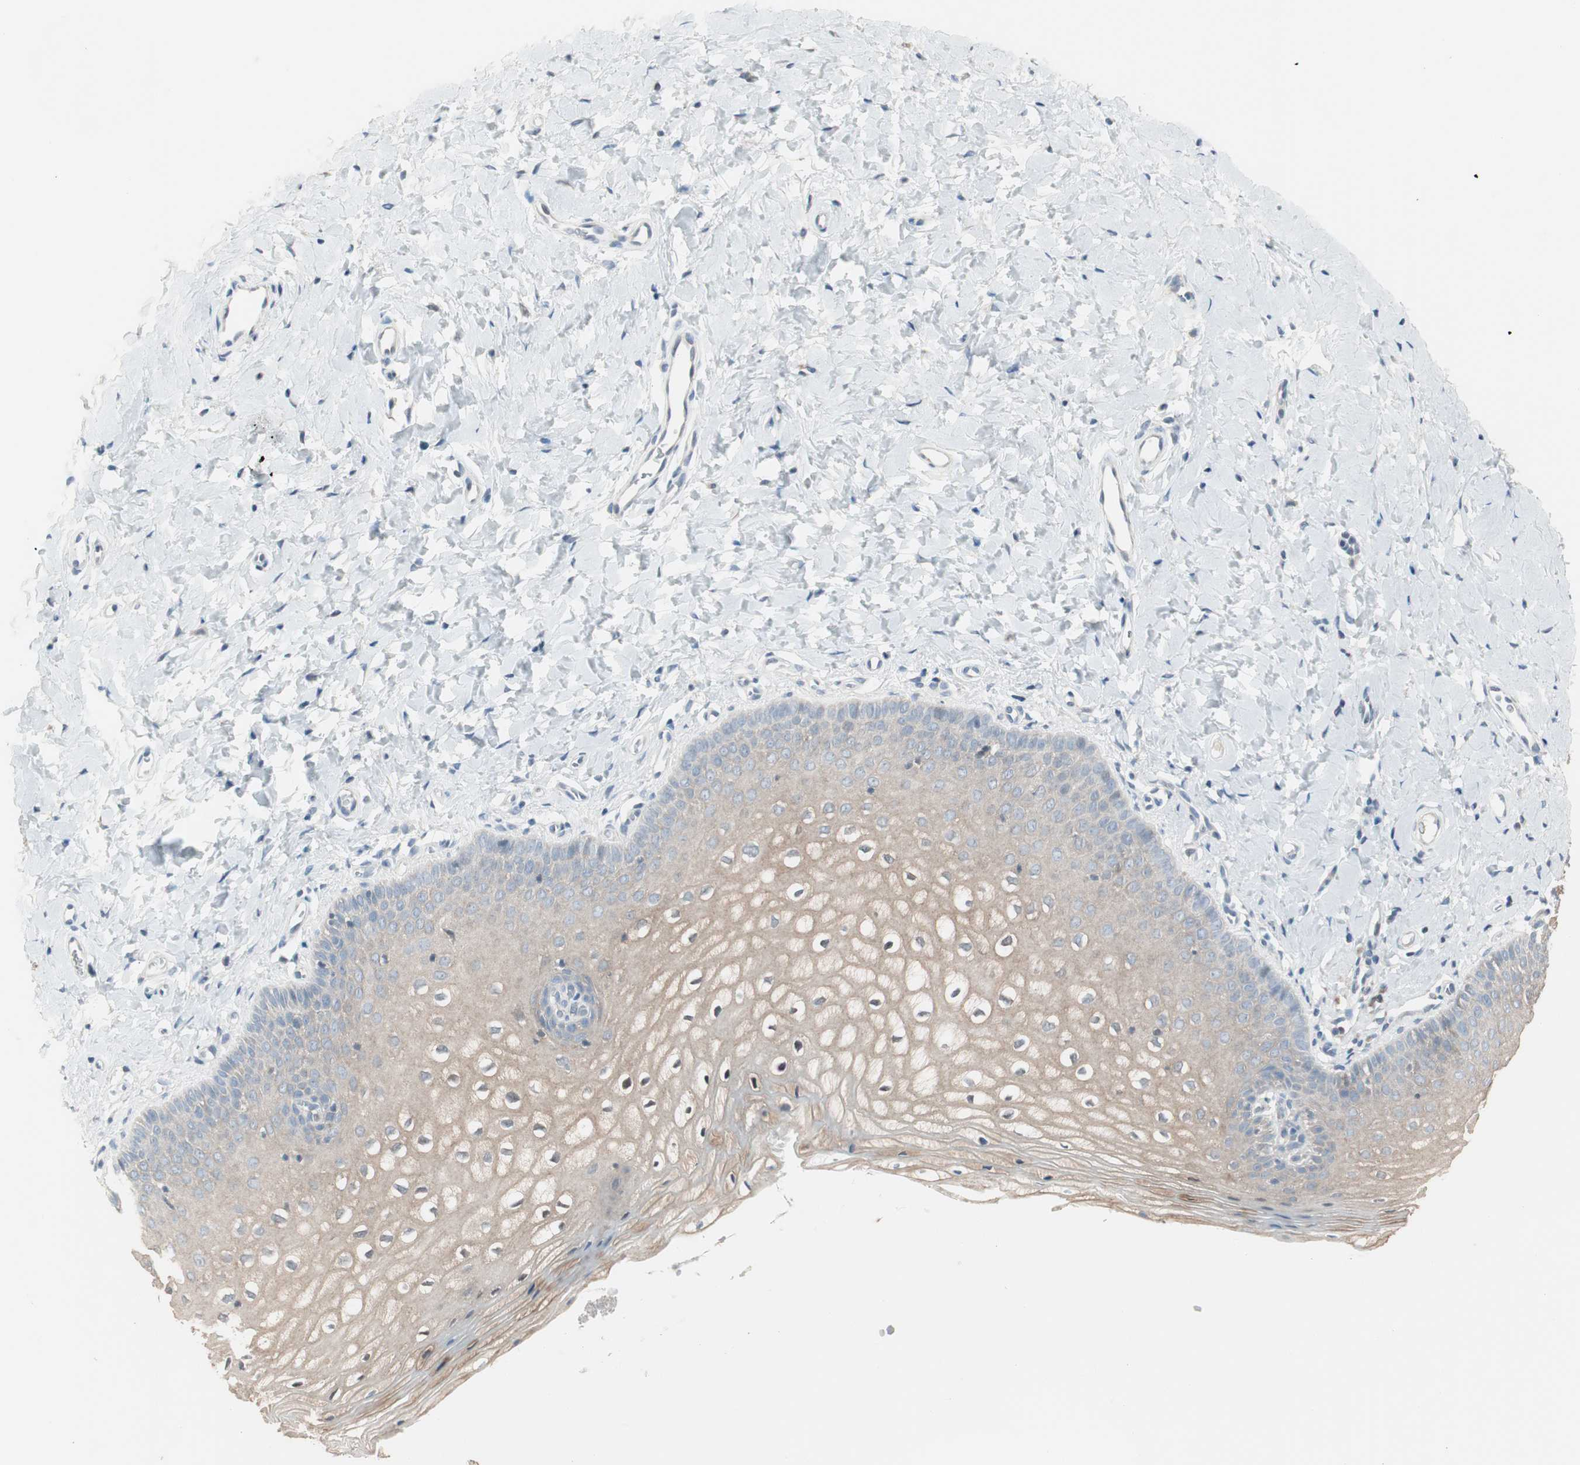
{"staining": {"intensity": "moderate", "quantity": "25%-75%", "location": "cytoplasmic/membranous,nuclear"}, "tissue": "vagina", "cell_type": "Squamous epithelial cells", "image_type": "normal", "snomed": [{"axis": "morphology", "description": "Normal tissue, NOS"}, {"axis": "topography", "description": "Vagina"}], "caption": "Immunohistochemical staining of unremarkable human vagina demonstrates medium levels of moderate cytoplasmic/membranous,nuclear positivity in approximately 25%-75% of squamous epithelial cells.", "gene": "PDZK1", "patient": {"sex": "female", "age": 55}}